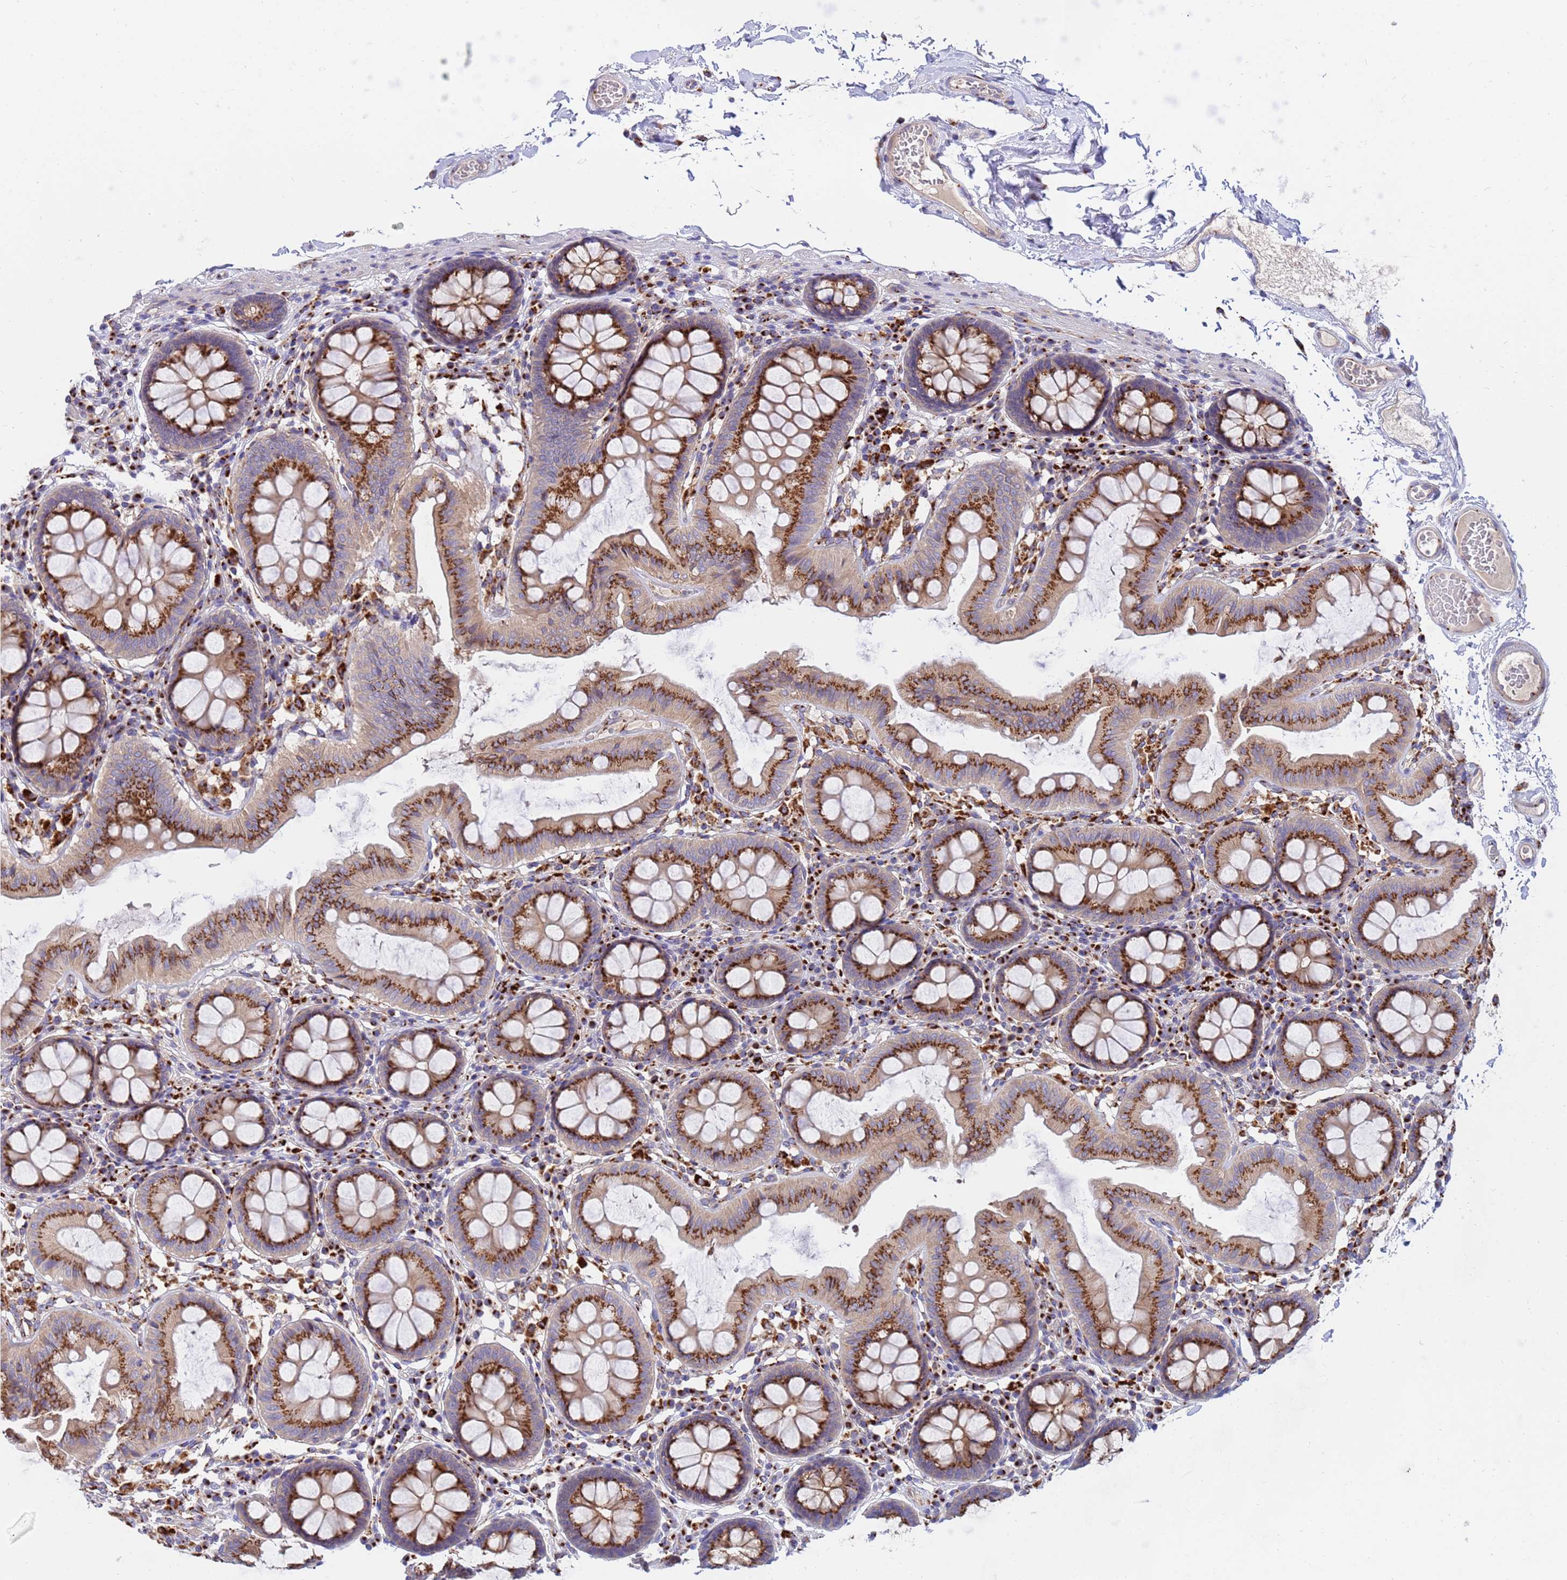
{"staining": {"intensity": "weak", "quantity": ">75%", "location": "cytoplasmic/membranous"}, "tissue": "colon", "cell_type": "Endothelial cells", "image_type": "normal", "snomed": [{"axis": "morphology", "description": "Normal tissue, NOS"}, {"axis": "topography", "description": "Colon"}], "caption": "Immunohistochemical staining of benign colon demonstrates weak cytoplasmic/membranous protein expression in approximately >75% of endothelial cells. The protein of interest is shown in brown color, while the nuclei are stained blue.", "gene": "HPS3", "patient": {"sex": "male", "age": 84}}